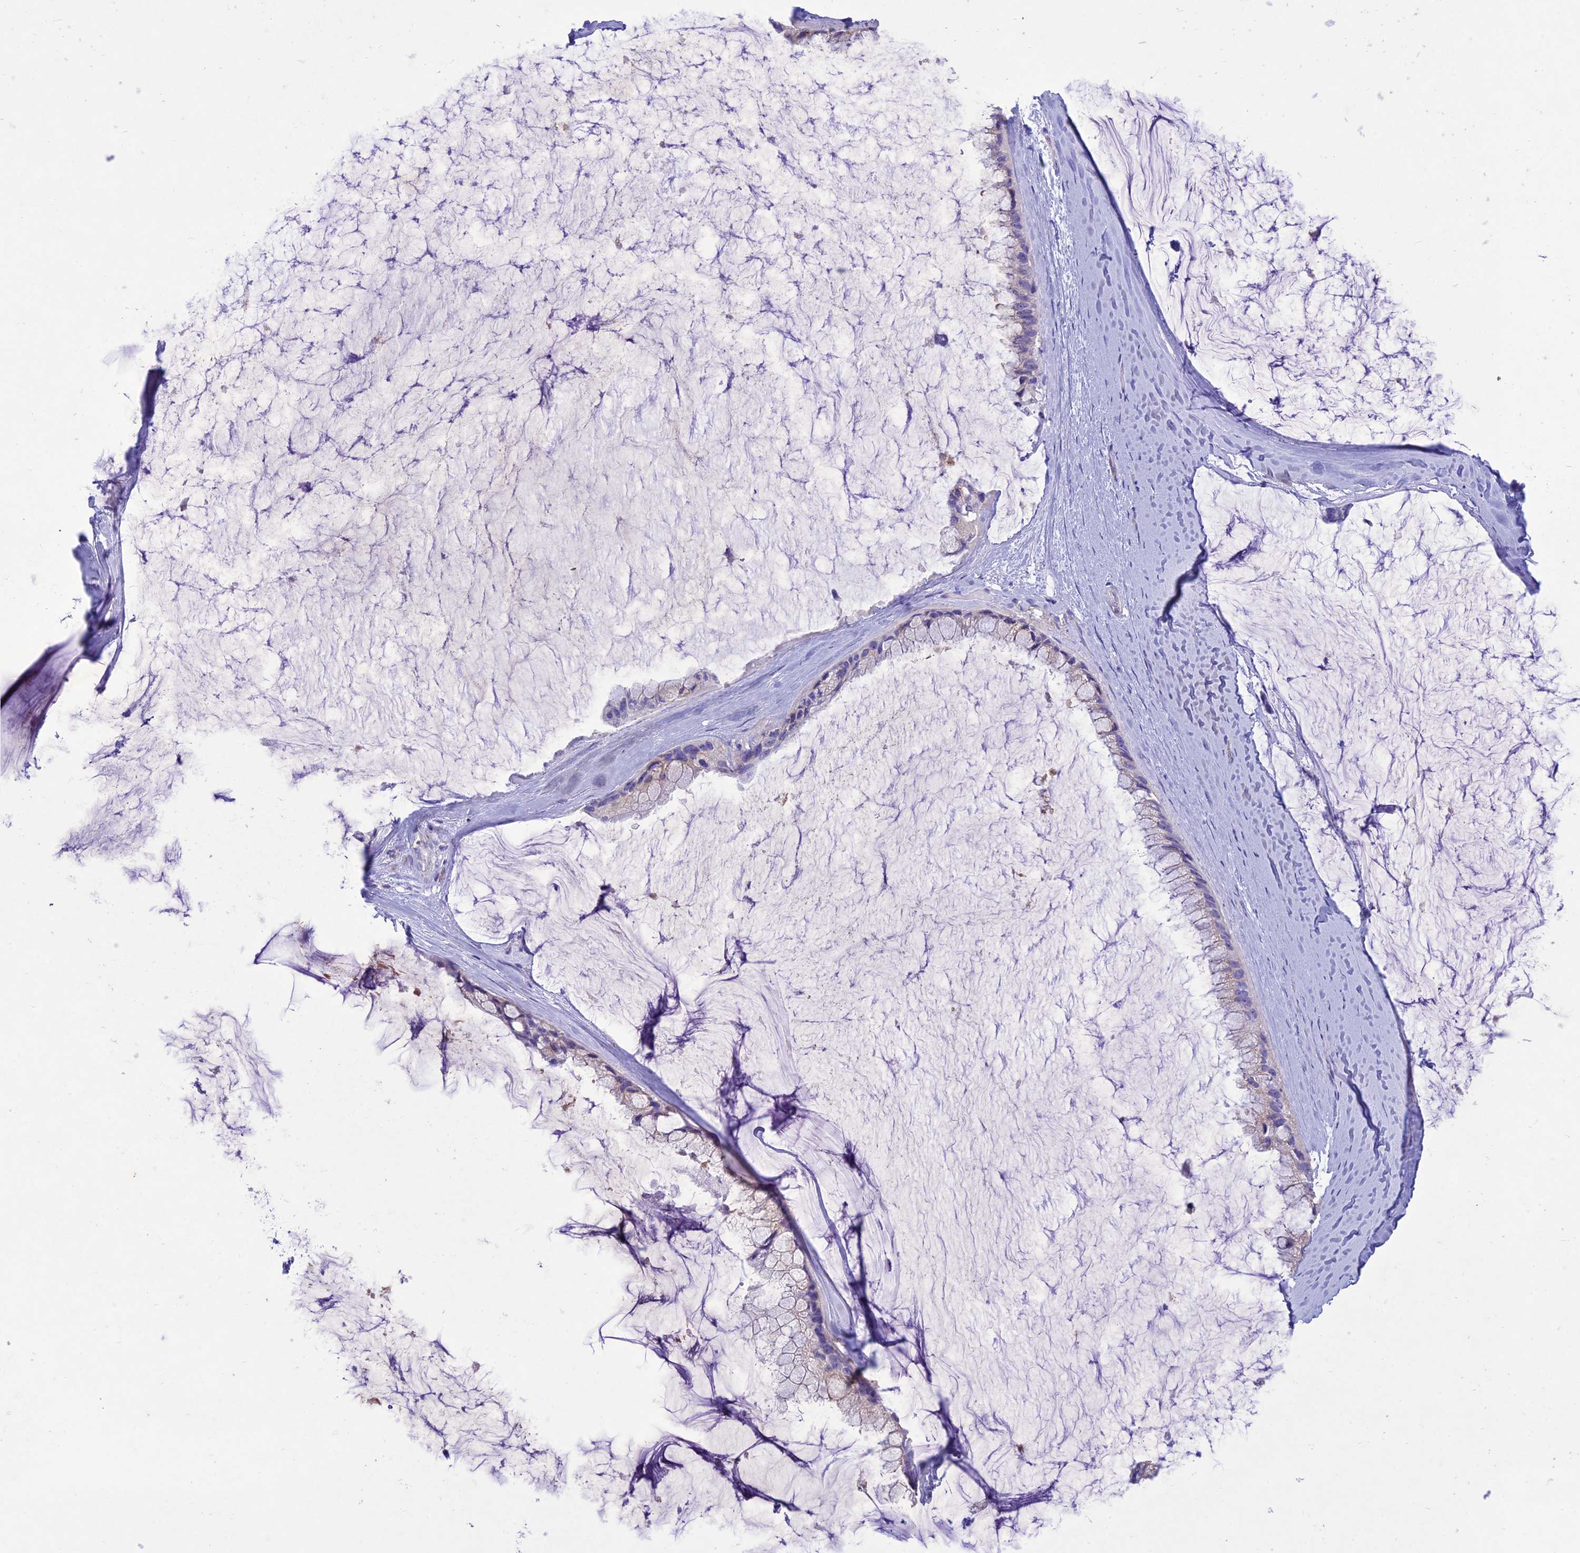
{"staining": {"intensity": "negative", "quantity": "none", "location": "none"}, "tissue": "ovarian cancer", "cell_type": "Tumor cells", "image_type": "cancer", "snomed": [{"axis": "morphology", "description": "Cystadenocarcinoma, mucinous, NOS"}, {"axis": "topography", "description": "Ovary"}], "caption": "The micrograph demonstrates no staining of tumor cells in ovarian mucinous cystadenocarcinoma.", "gene": "SLC13A5", "patient": {"sex": "female", "age": 39}}